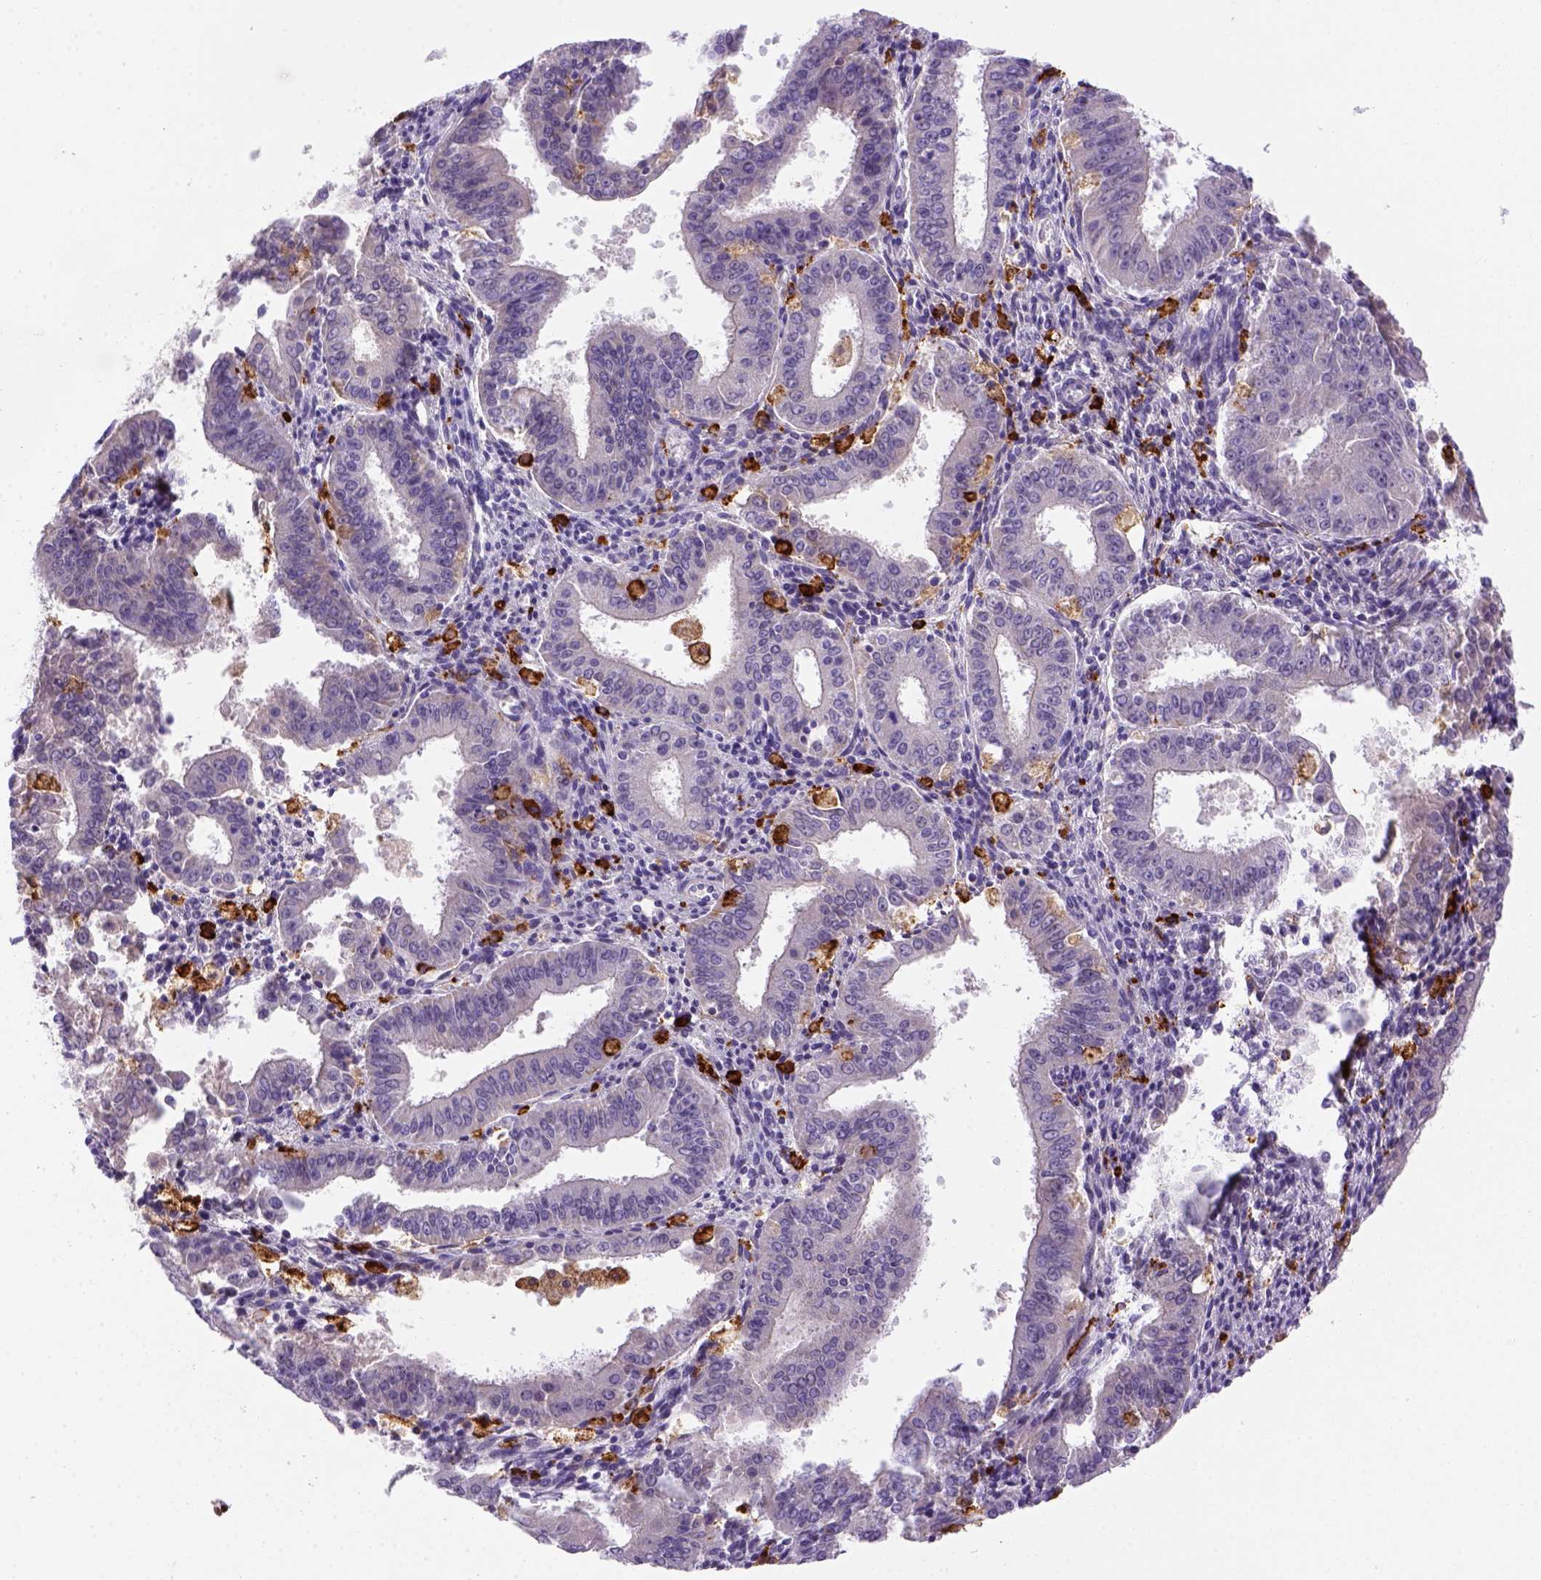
{"staining": {"intensity": "negative", "quantity": "none", "location": "none"}, "tissue": "ovarian cancer", "cell_type": "Tumor cells", "image_type": "cancer", "snomed": [{"axis": "morphology", "description": "Carcinoma, endometroid"}, {"axis": "topography", "description": "Ovary"}], "caption": "Protein analysis of ovarian cancer (endometroid carcinoma) exhibits no significant positivity in tumor cells.", "gene": "CD14", "patient": {"sex": "female", "age": 42}}